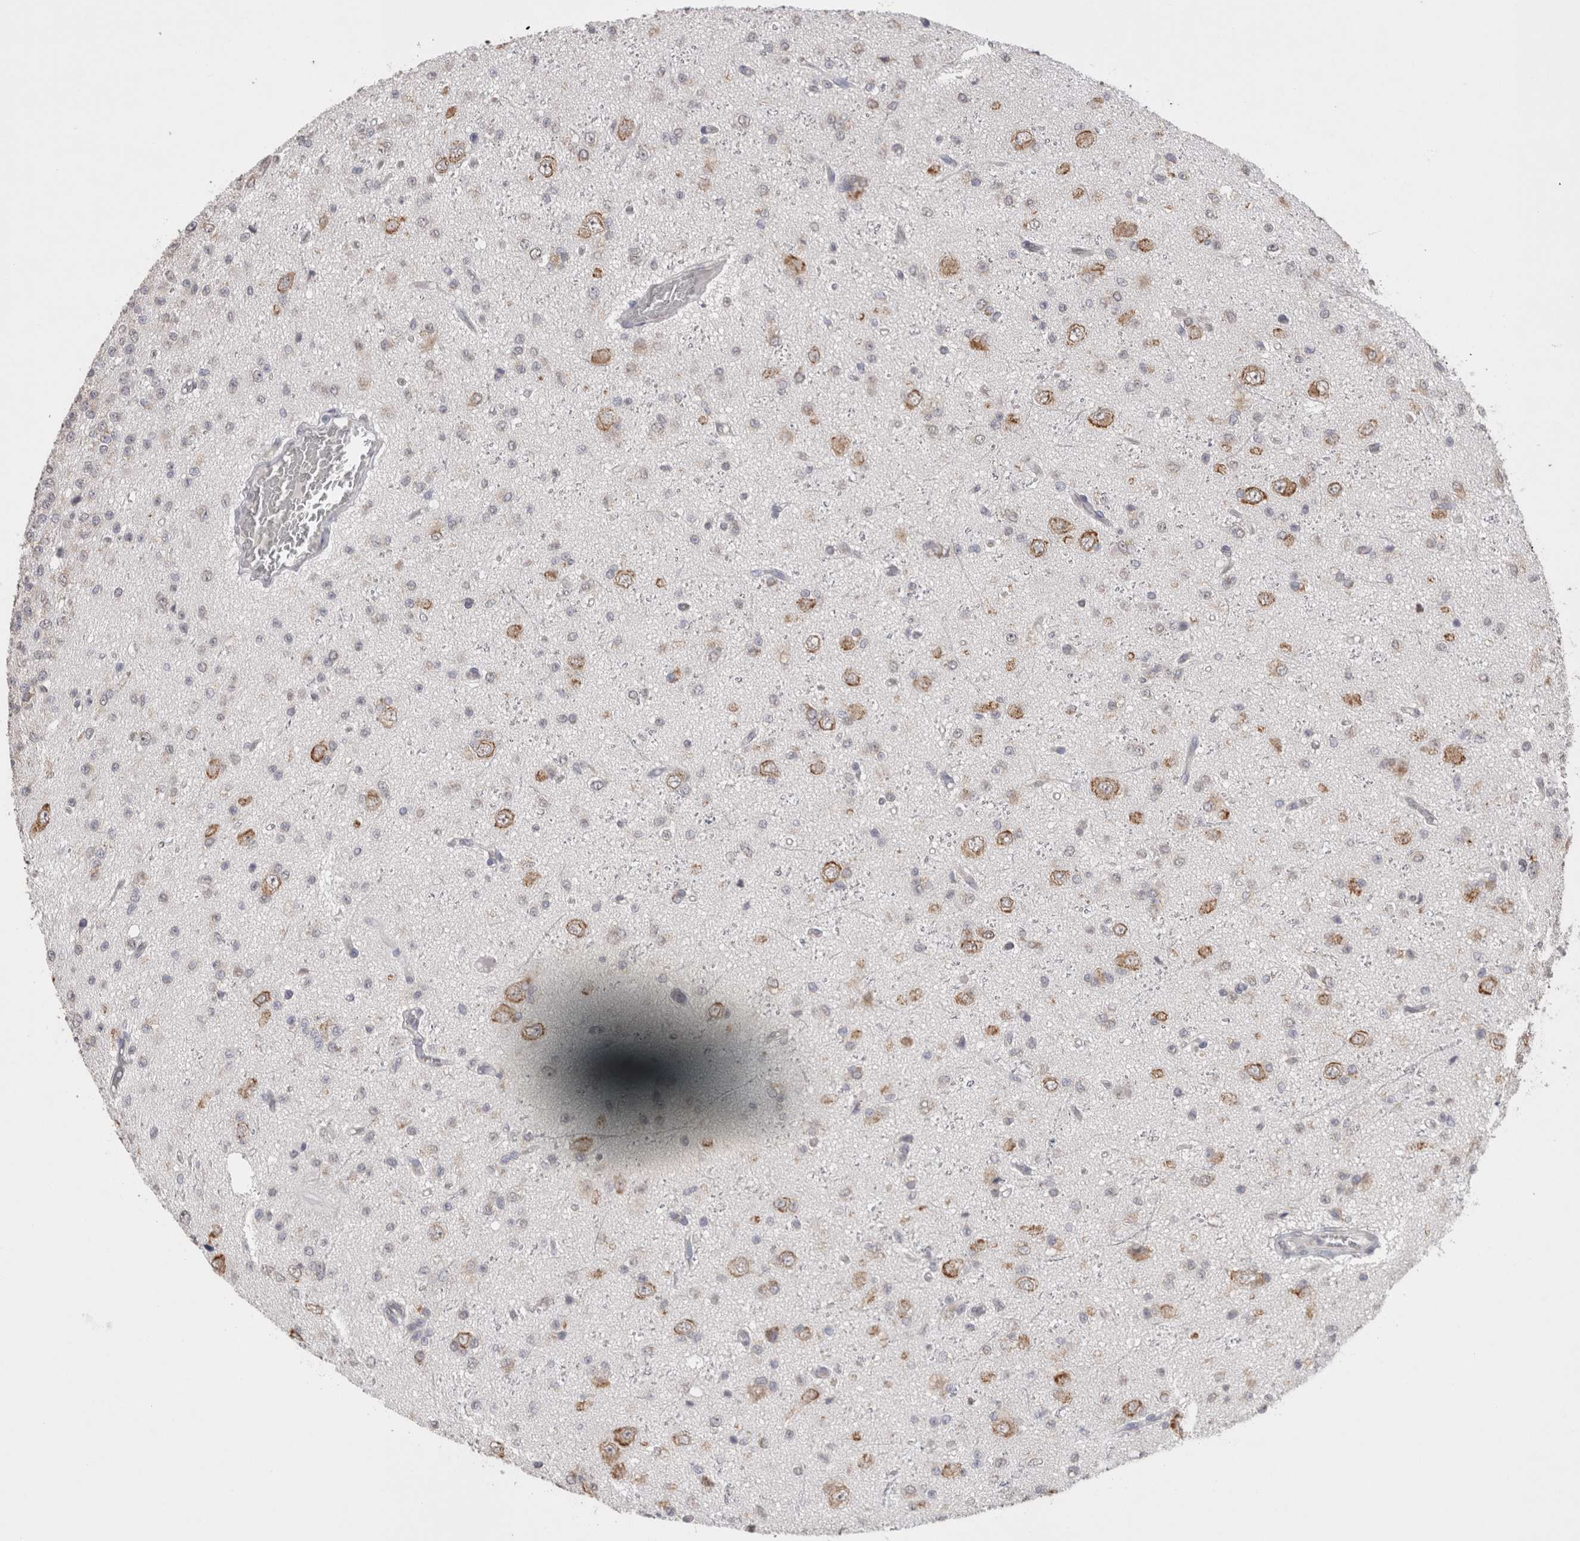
{"staining": {"intensity": "negative", "quantity": "none", "location": "none"}, "tissue": "glioma", "cell_type": "Tumor cells", "image_type": "cancer", "snomed": [{"axis": "morphology", "description": "Glioma, malignant, High grade"}, {"axis": "topography", "description": "pancreas cauda"}], "caption": "Glioma was stained to show a protein in brown. There is no significant expression in tumor cells. The staining is performed using DAB (3,3'-diaminobenzidine) brown chromogen with nuclei counter-stained in using hematoxylin.", "gene": "NOMO1", "patient": {"sex": "male", "age": 60}}